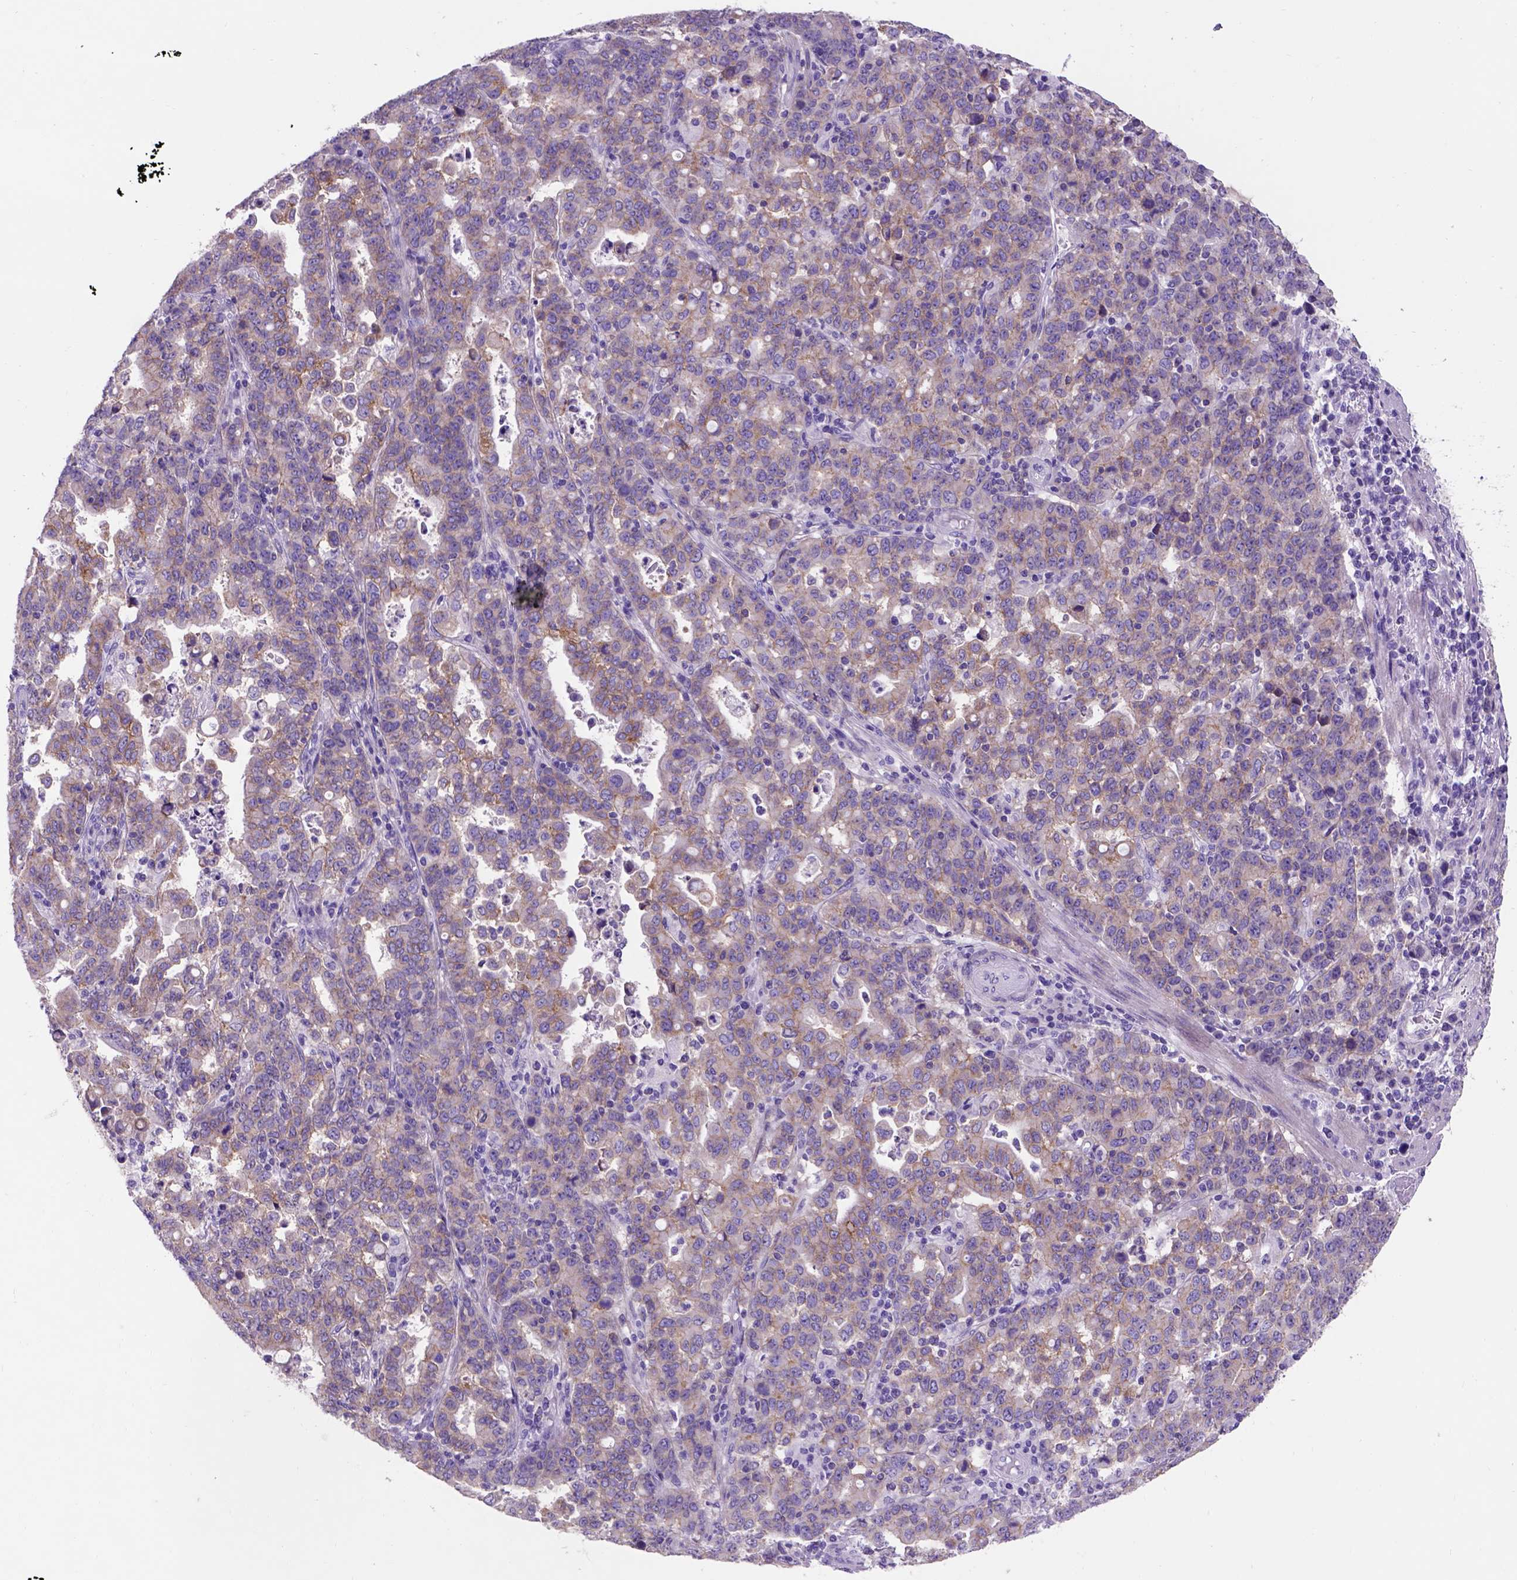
{"staining": {"intensity": "weak", "quantity": ">75%", "location": "cytoplasmic/membranous"}, "tissue": "stomach cancer", "cell_type": "Tumor cells", "image_type": "cancer", "snomed": [{"axis": "morphology", "description": "Adenocarcinoma, NOS"}, {"axis": "topography", "description": "Stomach"}], "caption": "A photomicrograph of human adenocarcinoma (stomach) stained for a protein reveals weak cytoplasmic/membranous brown staining in tumor cells.", "gene": "EGFR", "patient": {"sex": "male", "age": 82}}